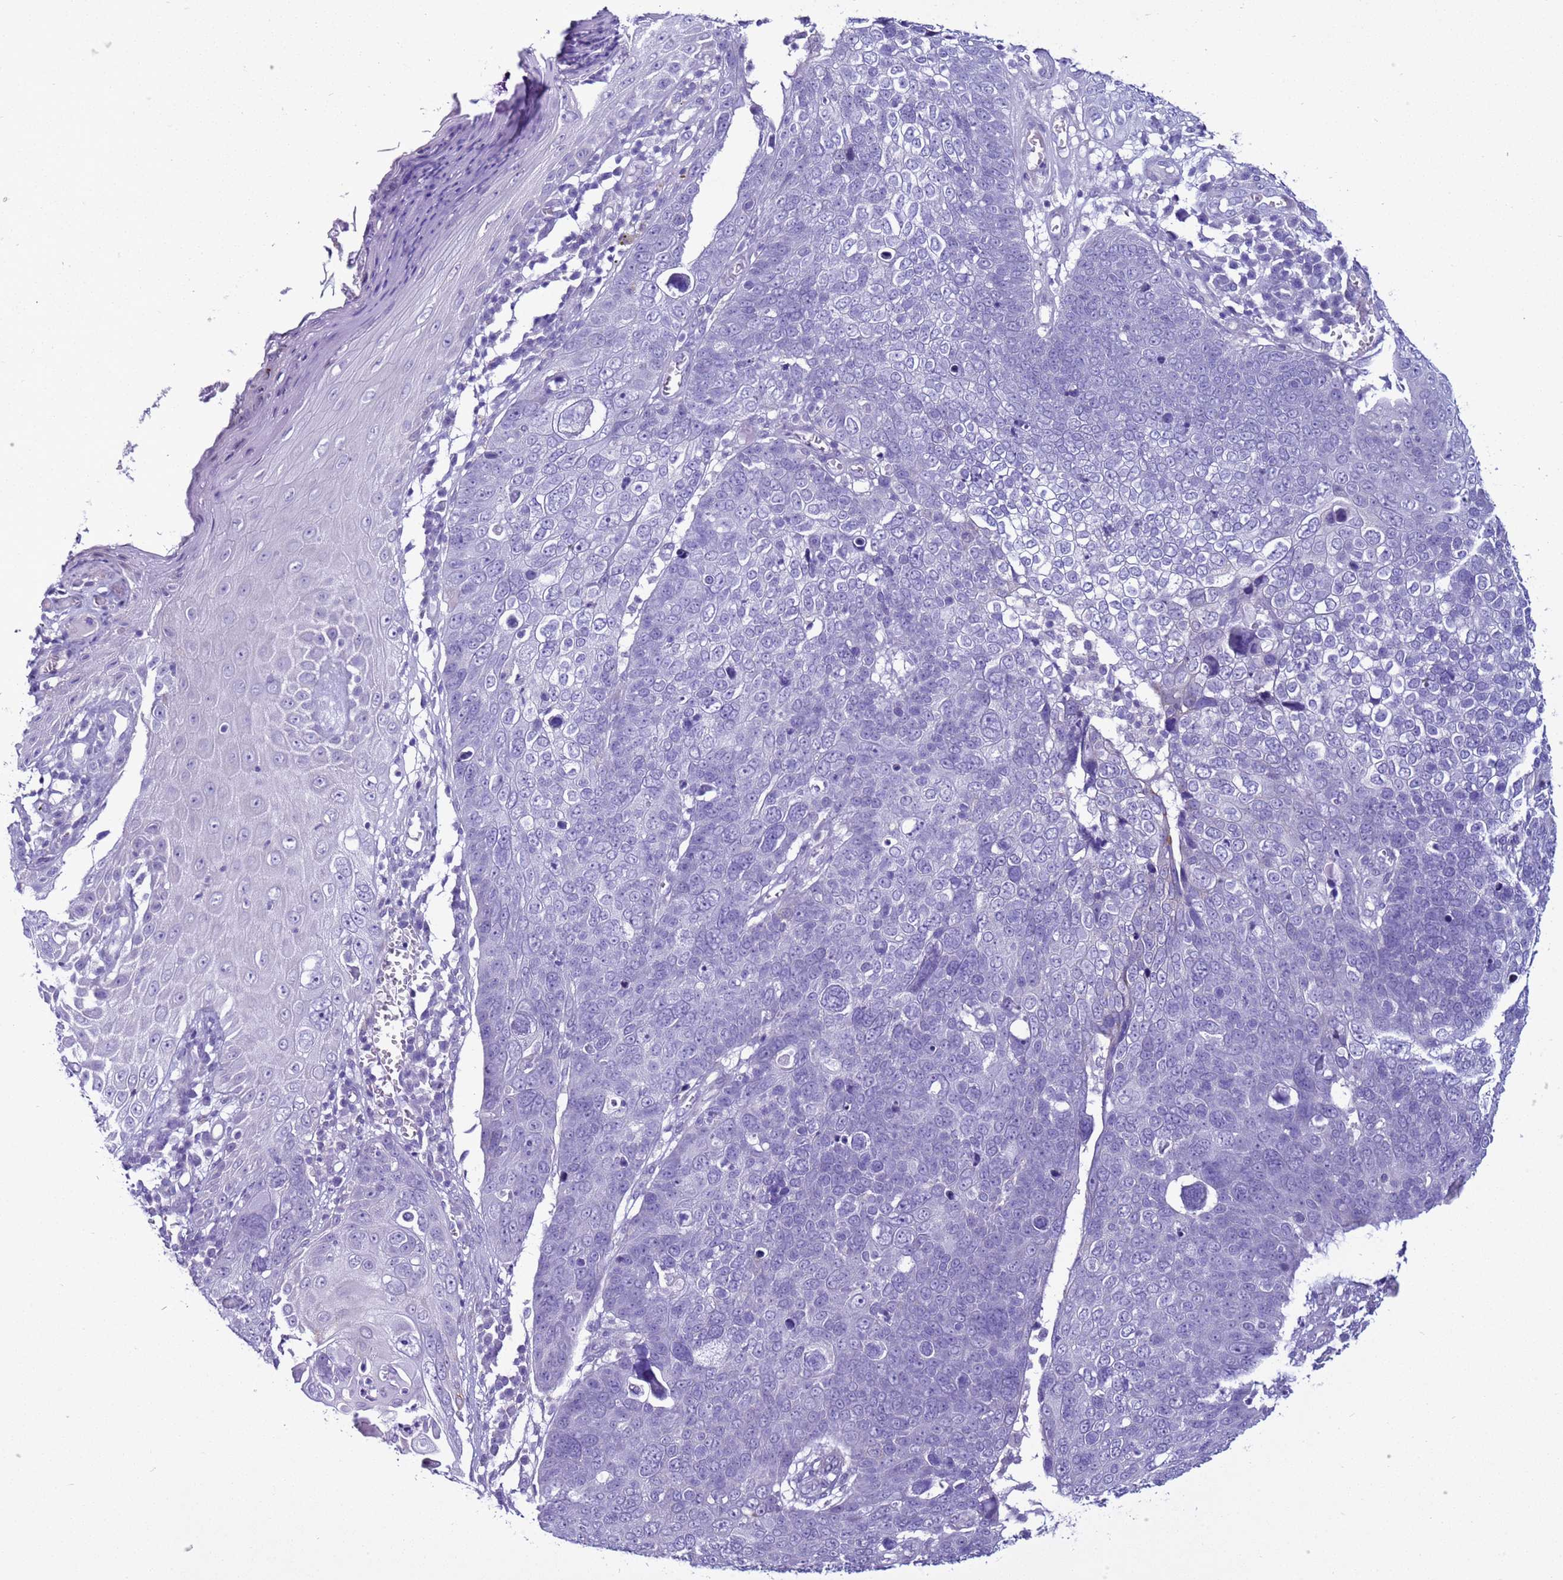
{"staining": {"intensity": "negative", "quantity": "none", "location": "none"}, "tissue": "skin cancer", "cell_type": "Tumor cells", "image_type": "cancer", "snomed": [{"axis": "morphology", "description": "Squamous cell carcinoma, NOS"}, {"axis": "topography", "description": "Skin"}], "caption": "High power microscopy histopathology image of an immunohistochemistry histopathology image of skin cancer (squamous cell carcinoma), revealing no significant positivity in tumor cells.", "gene": "LRRC10B", "patient": {"sex": "male", "age": 71}}